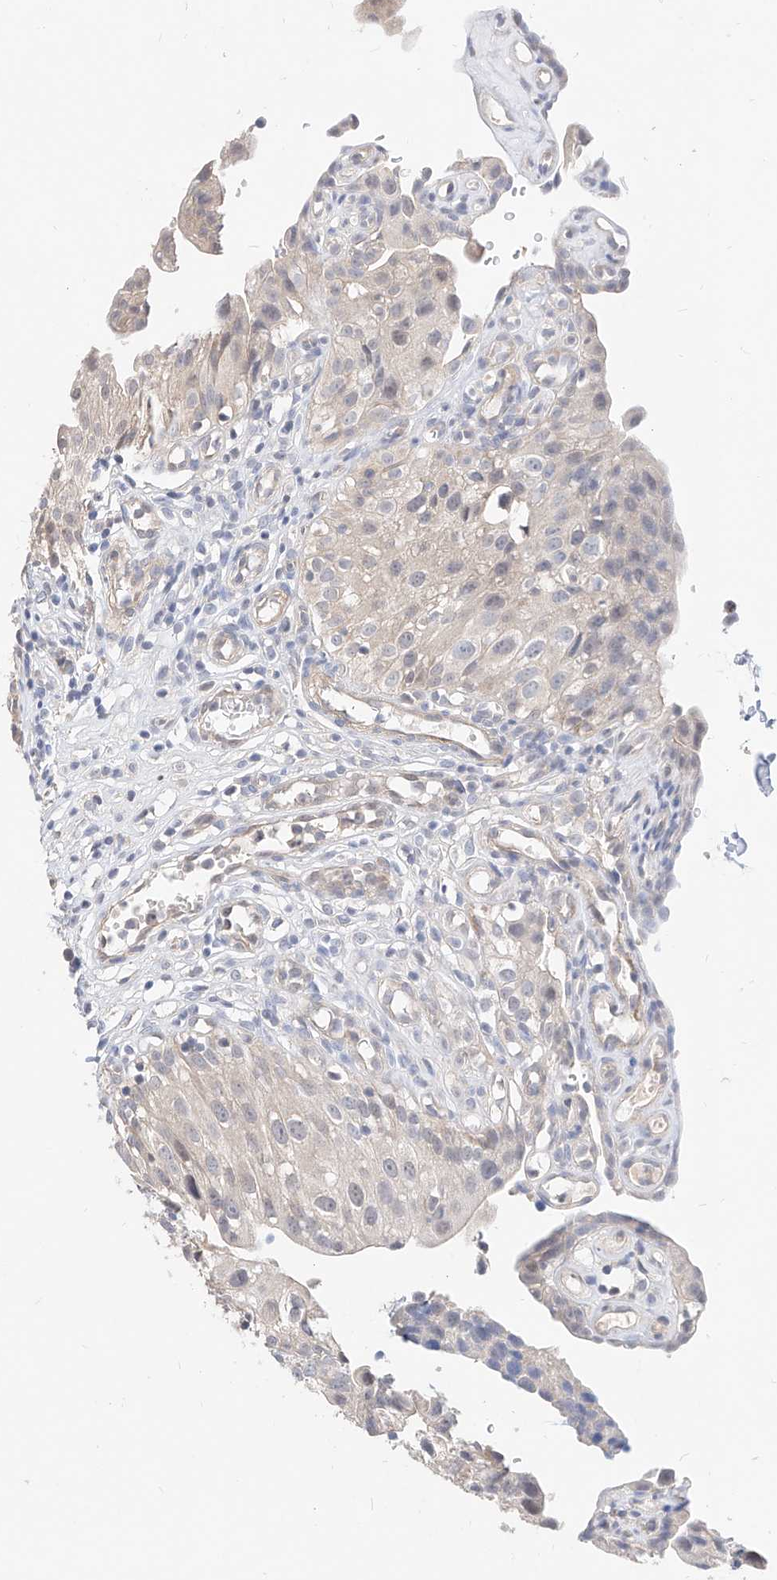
{"staining": {"intensity": "weak", "quantity": "25%-75%", "location": "cytoplasmic/membranous,nuclear"}, "tissue": "urinary bladder", "cell_type": "Urothelial cells", "image_type": "normal", "snomed": [{"axis": "morphology", "description": "Normal tissue, NOS"}, {"axis": "topography", "description": "Urinary bladder"}], "caption": "Approximately 25%-75% of urothelial cells in unremarkable human urinary bladder reveal weak cytoplasmic/membranous,nuclear protein staining as visualized by brown immunohistochemical staining.", "gene": "TSNAX", "patient": {"sex": "male", "age": 51}}